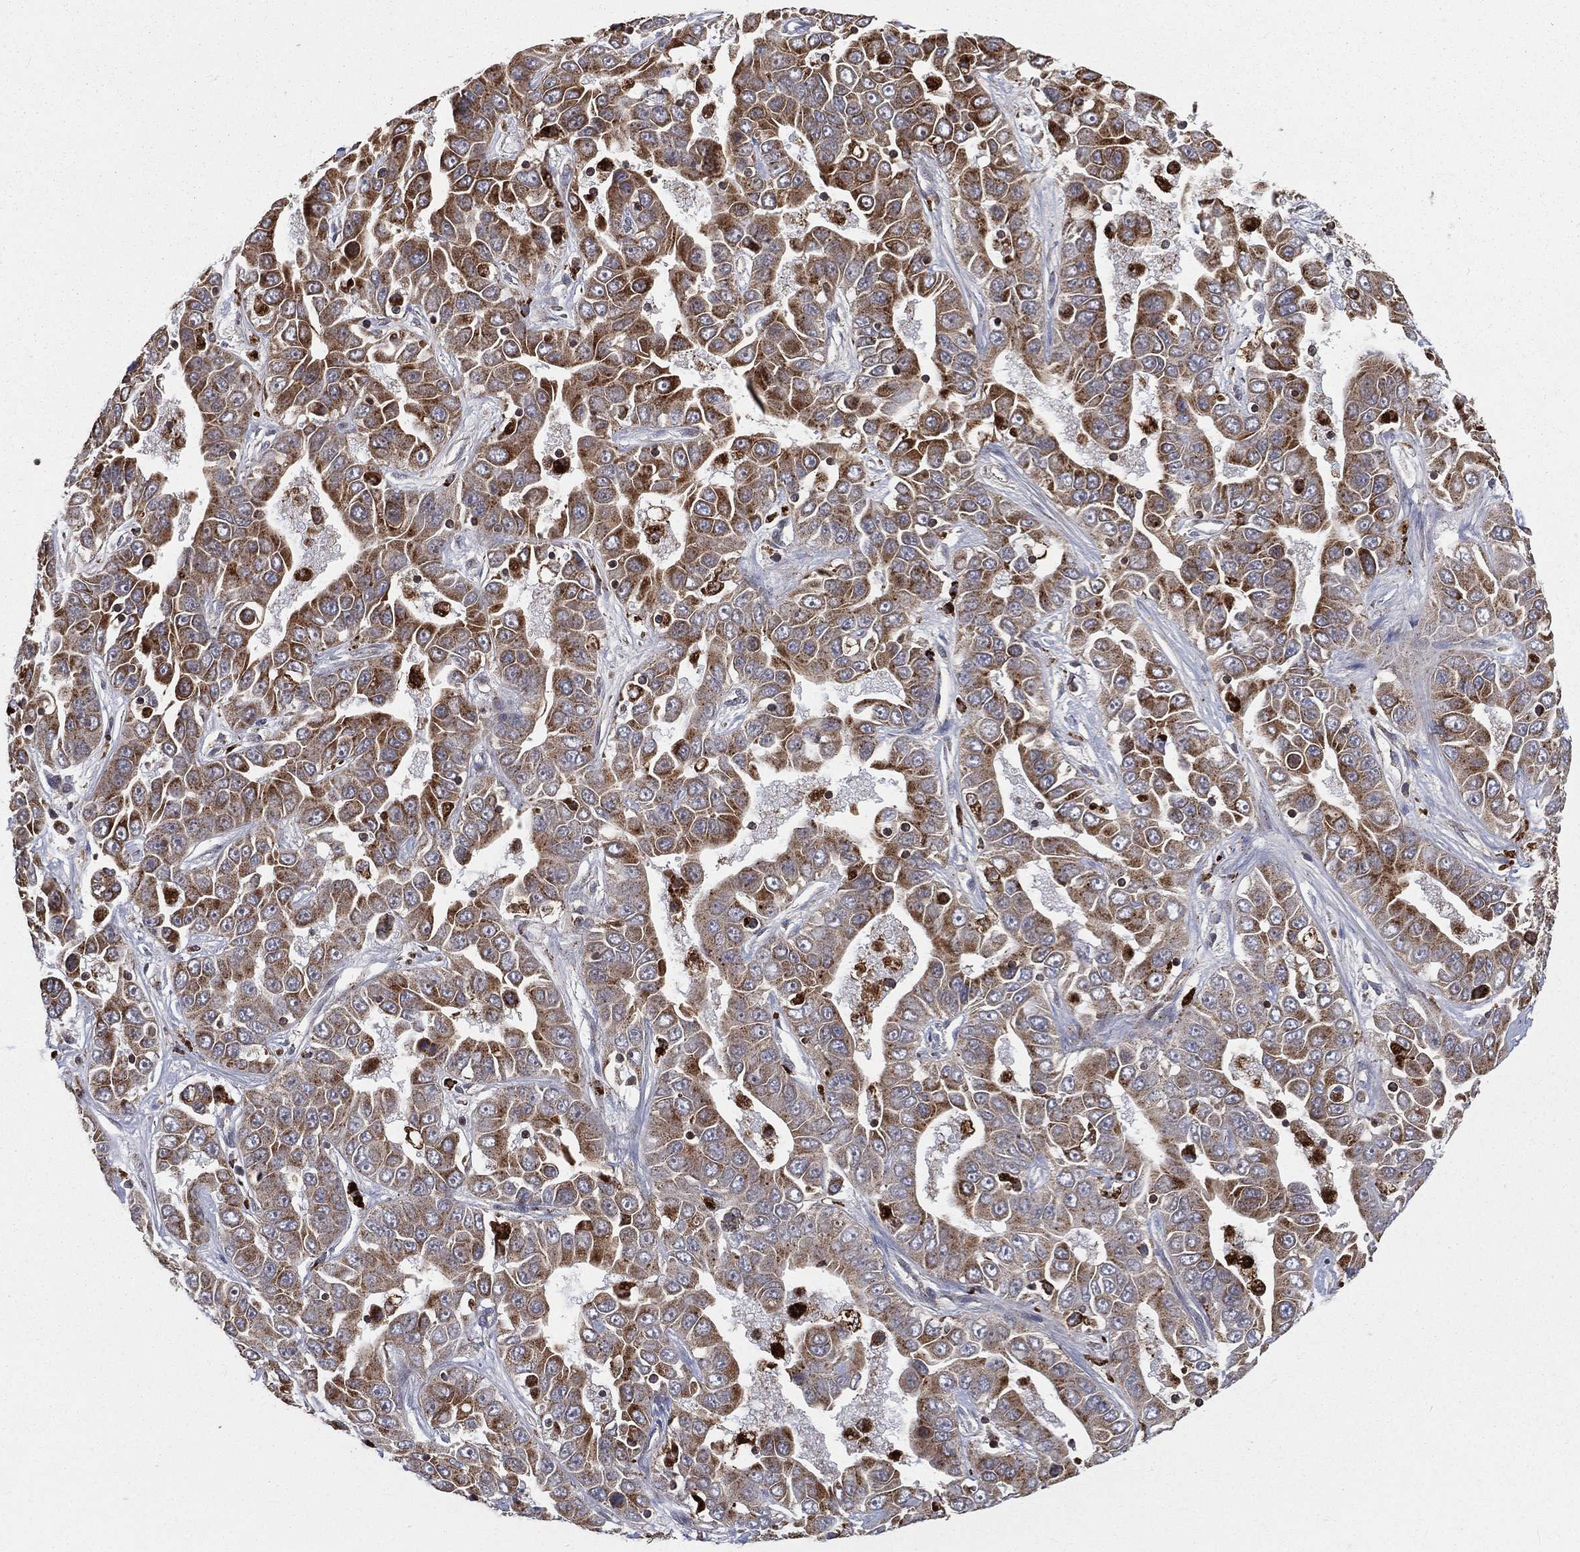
{"staining": {"intensity": "strong", "quantity": "25%-75%", "location": "cytoplasmic/membranous"}, "tissue": "liver cancer", "cell_type": "Tumor cells", "image_type": "cancer", "snomed": [{"axis": "morphology", "description": "Cholangiocarcinoma"}, {"axis": "topography", "description": "Liver"}], "caption": "This photomicrograph shows immunohistochemistry staining of liver cholangiocarcinoma, with high strong cytoplasmic/membranous expression in approximately 25%-75% of tumor cells.", "gene": "RIN3", "patient": {"sex": "female", "age": 52}}